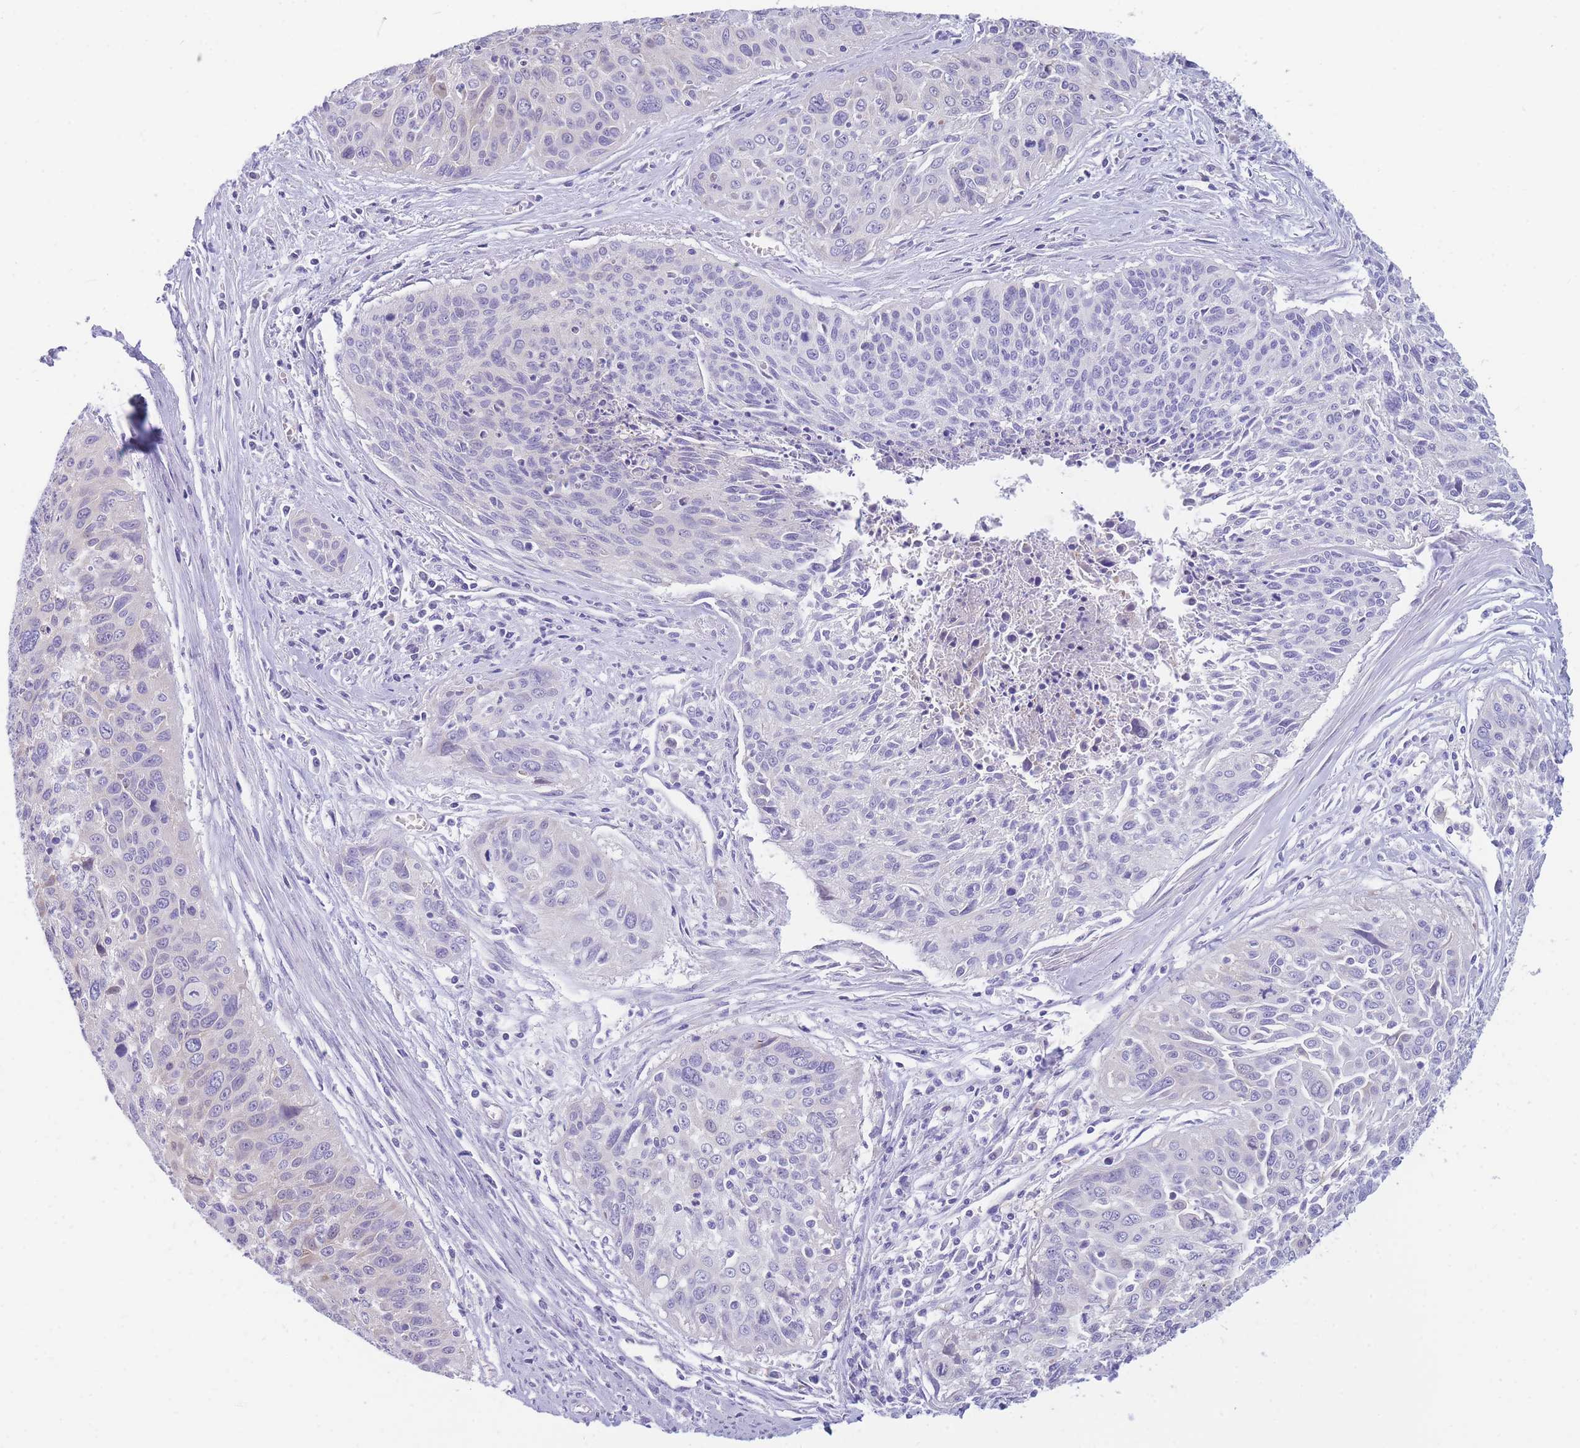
{"staining": {"intensity": "negative", "quantity": "none", "location": "none"}, "tissue": "cervical cancer", "cell_type": "Tumor cells", "image_type": "cancer", "snomed": [{"axis": "morphology", "description": "Squamous cell carcinoma, NOS"}, {"axis": "topography", "description": "Cervix"}], "caption": "IHC of human cervical squamous cell carcinoma reveals no staining in tumor cells.", "gene": "DHRS11", "patient": {"sex": "female", "age": 55}}